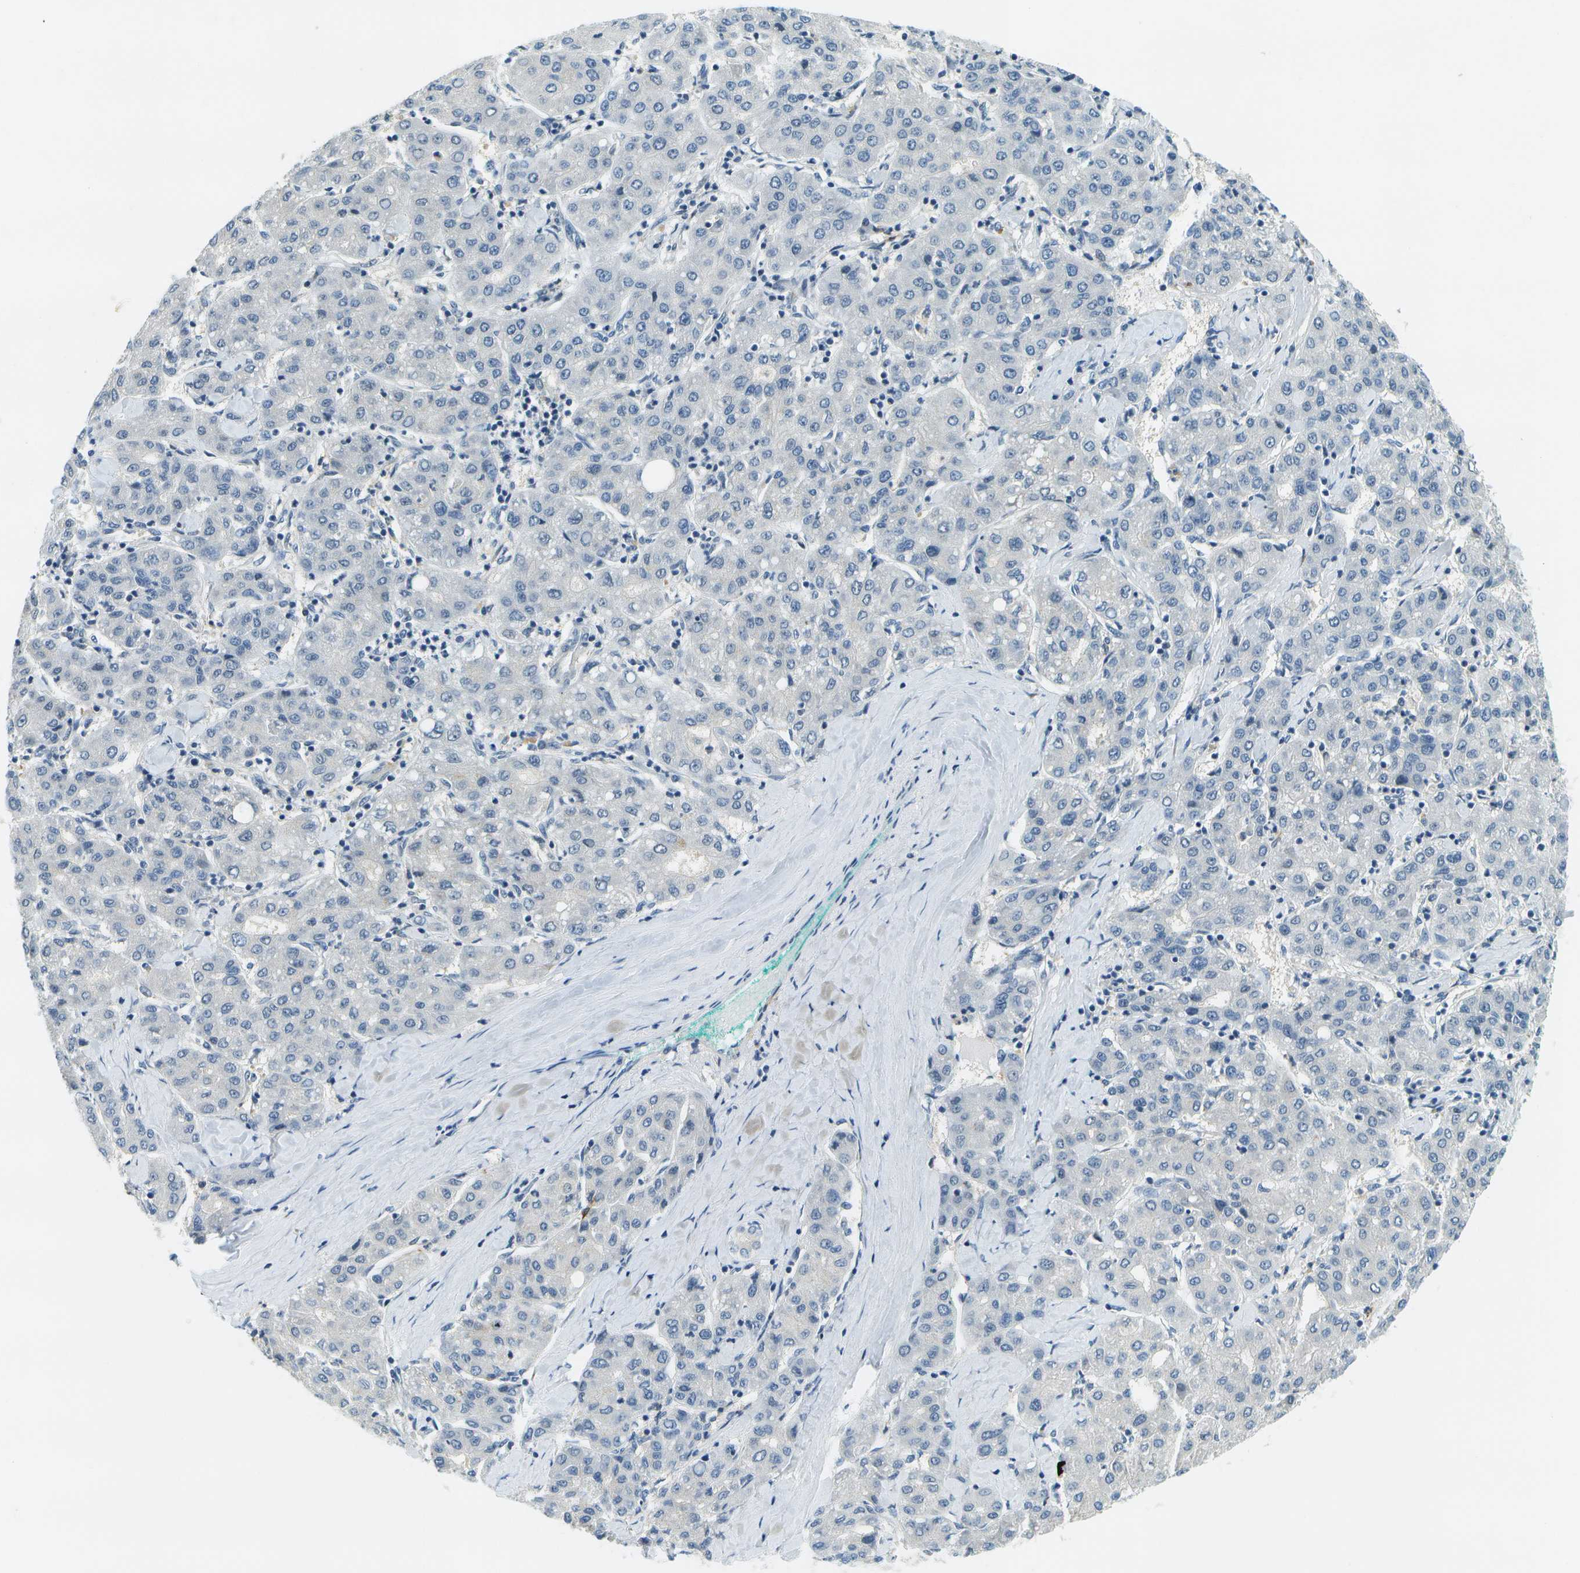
{"staining": {"intensity": "negative", "quantity": "none", "location": "none"}, "tissue": "liver cancer", "cell_type": "Tumor cells", "image_type": "cancer", "snomed": [{"axis": "morphology", "description": "Carcinoma, Hepatocellular, NOS"}, {"axis": "topography", "description": "Liver"}], "caption": "This is an immunohistochemistry histopathology image of human liver hepatocellular carcinoma. There is no expression in tumor cells.", "gene": "RASGRP2", "patient": {"sex": "male", "age": 65}}